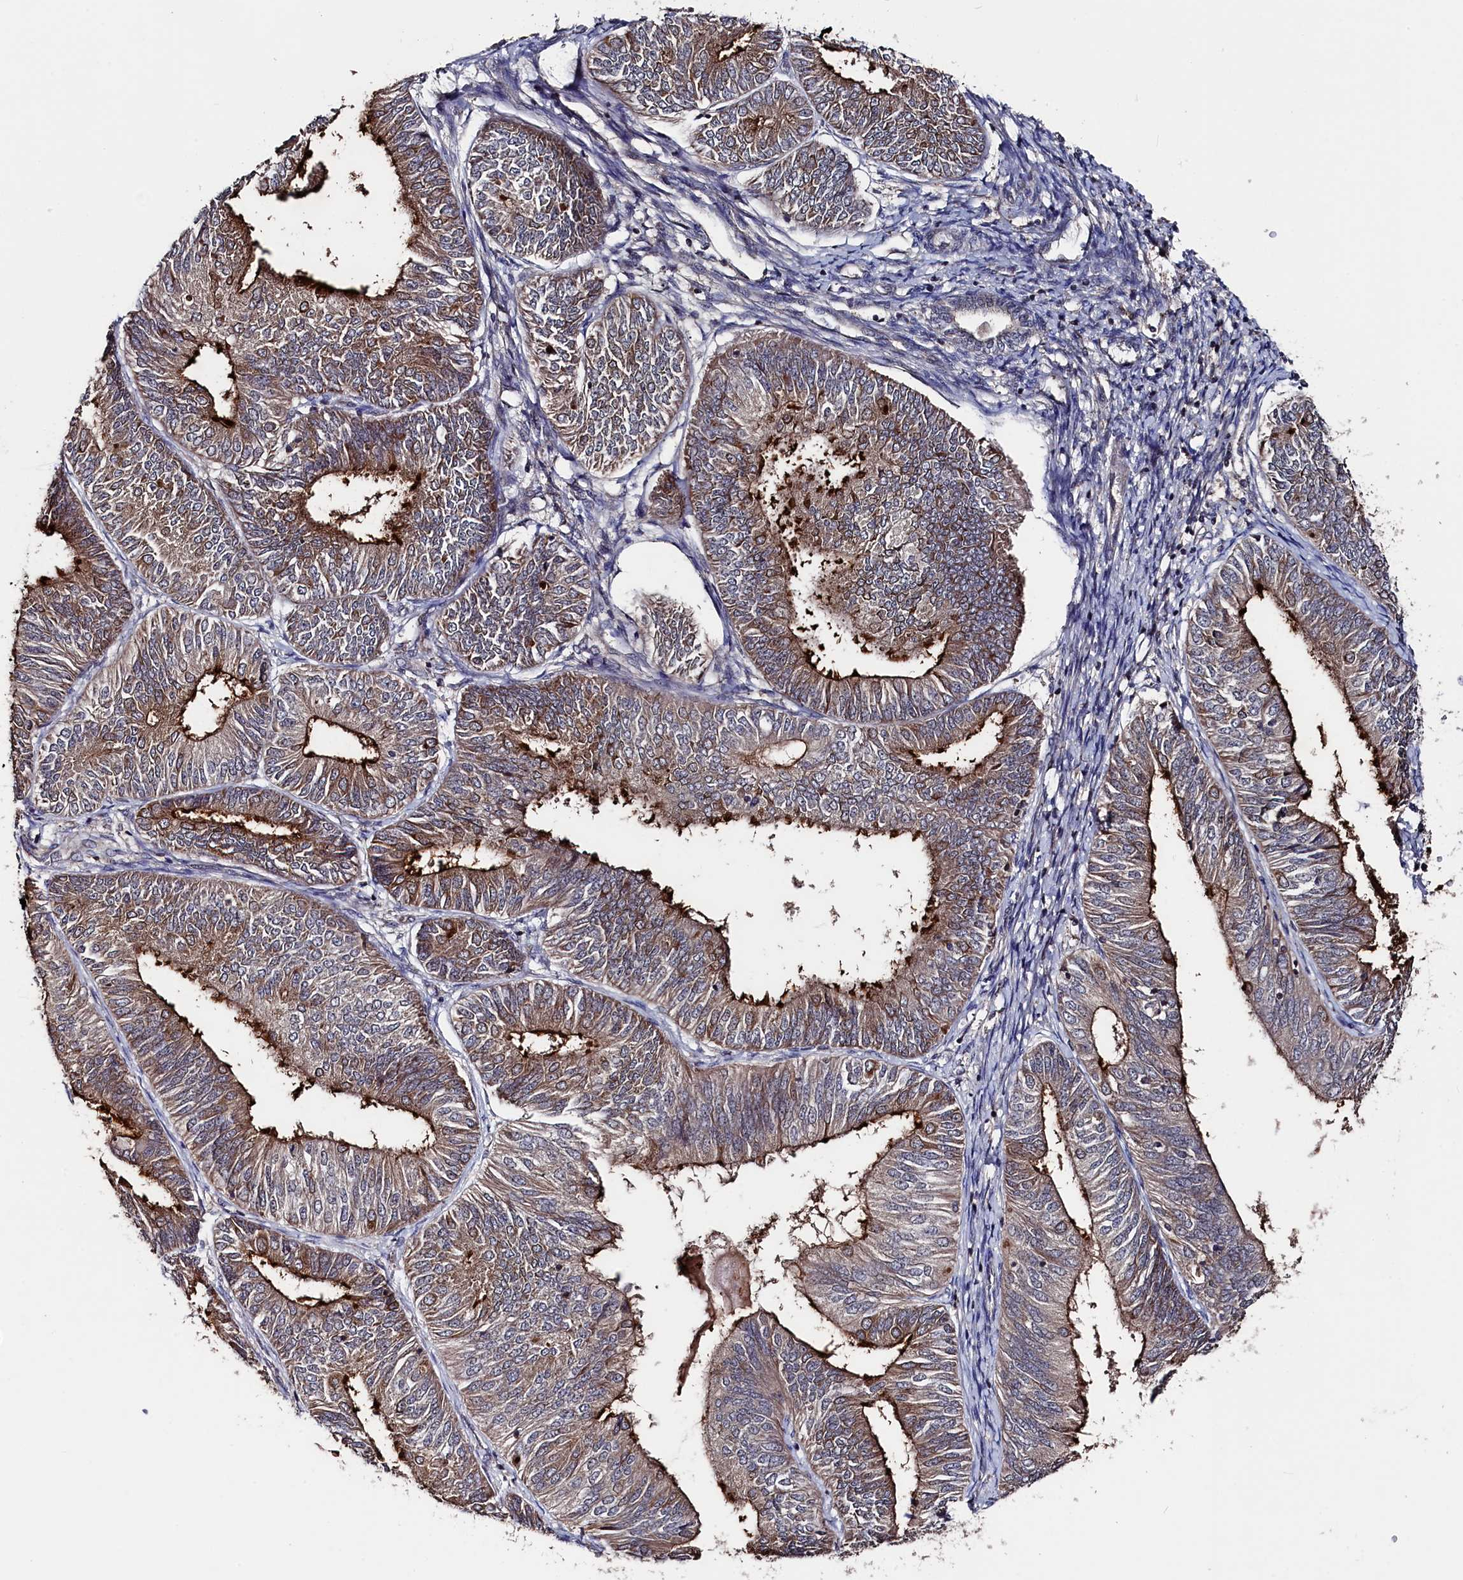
{"staining": {"intensity": "strong", "quantity": "25%-75%", "location": "cytoplasmic/membranous"}, "tissue": "endometrial cancer", "cell_type": "Tumor cells", "image_type": "cancer", "snomed": [{"axis": "morphology", "description": "Adenocarcinoma, NOS"}, {"axis": "topography", "description": "Endometrium"}], "caption": "This is an image of immunohistochemistry staining of adenocarcinoma (endometrial), which shows strong positivity in the cytoplasmic/membranous of tumor cells.", "gene": "TMC5", "patient": {"sex": "female", "age": 58}}